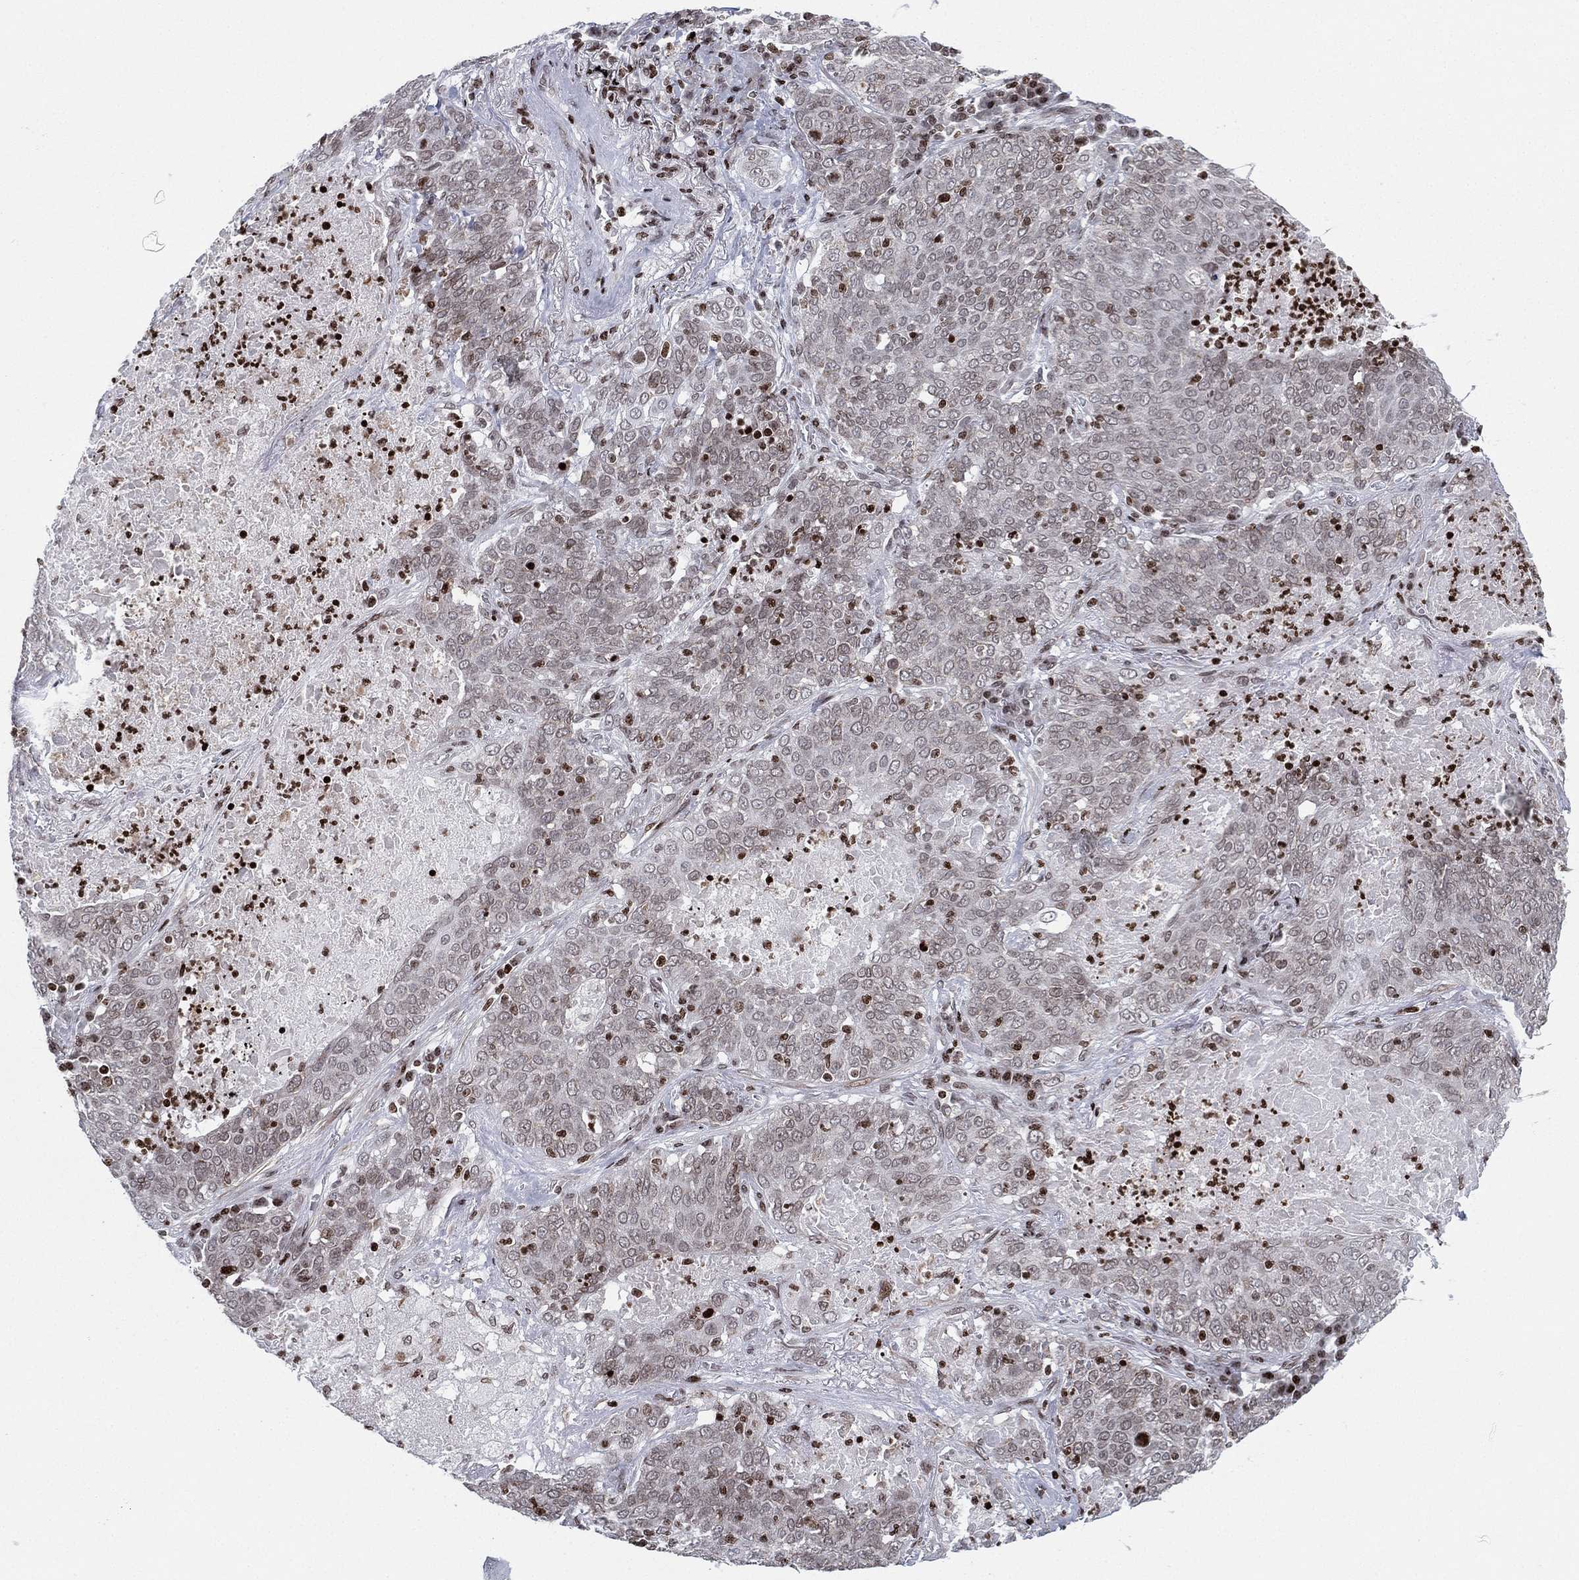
{"staining": {"intensity": "moderate", "quantity": "<25%", "location": "nuclear"}, "tissue": "lung cancer", "cell_type": "Tumor cells", "image_type": "cancer", "snomed": [{"axis": "morphology", "description": "Squamous cell carcinoma, NOS"}, {"axis": "topography", "description": "Lung"}], "caption": "About <25% of tumor cells in human lung cancer (squamous cell carcinoma) display moderate nuclear protein staining as visualized by brown immunohistochemical staining.", "gene": "MFSD14A", "patient": {"sex": "male", "age": 82}}